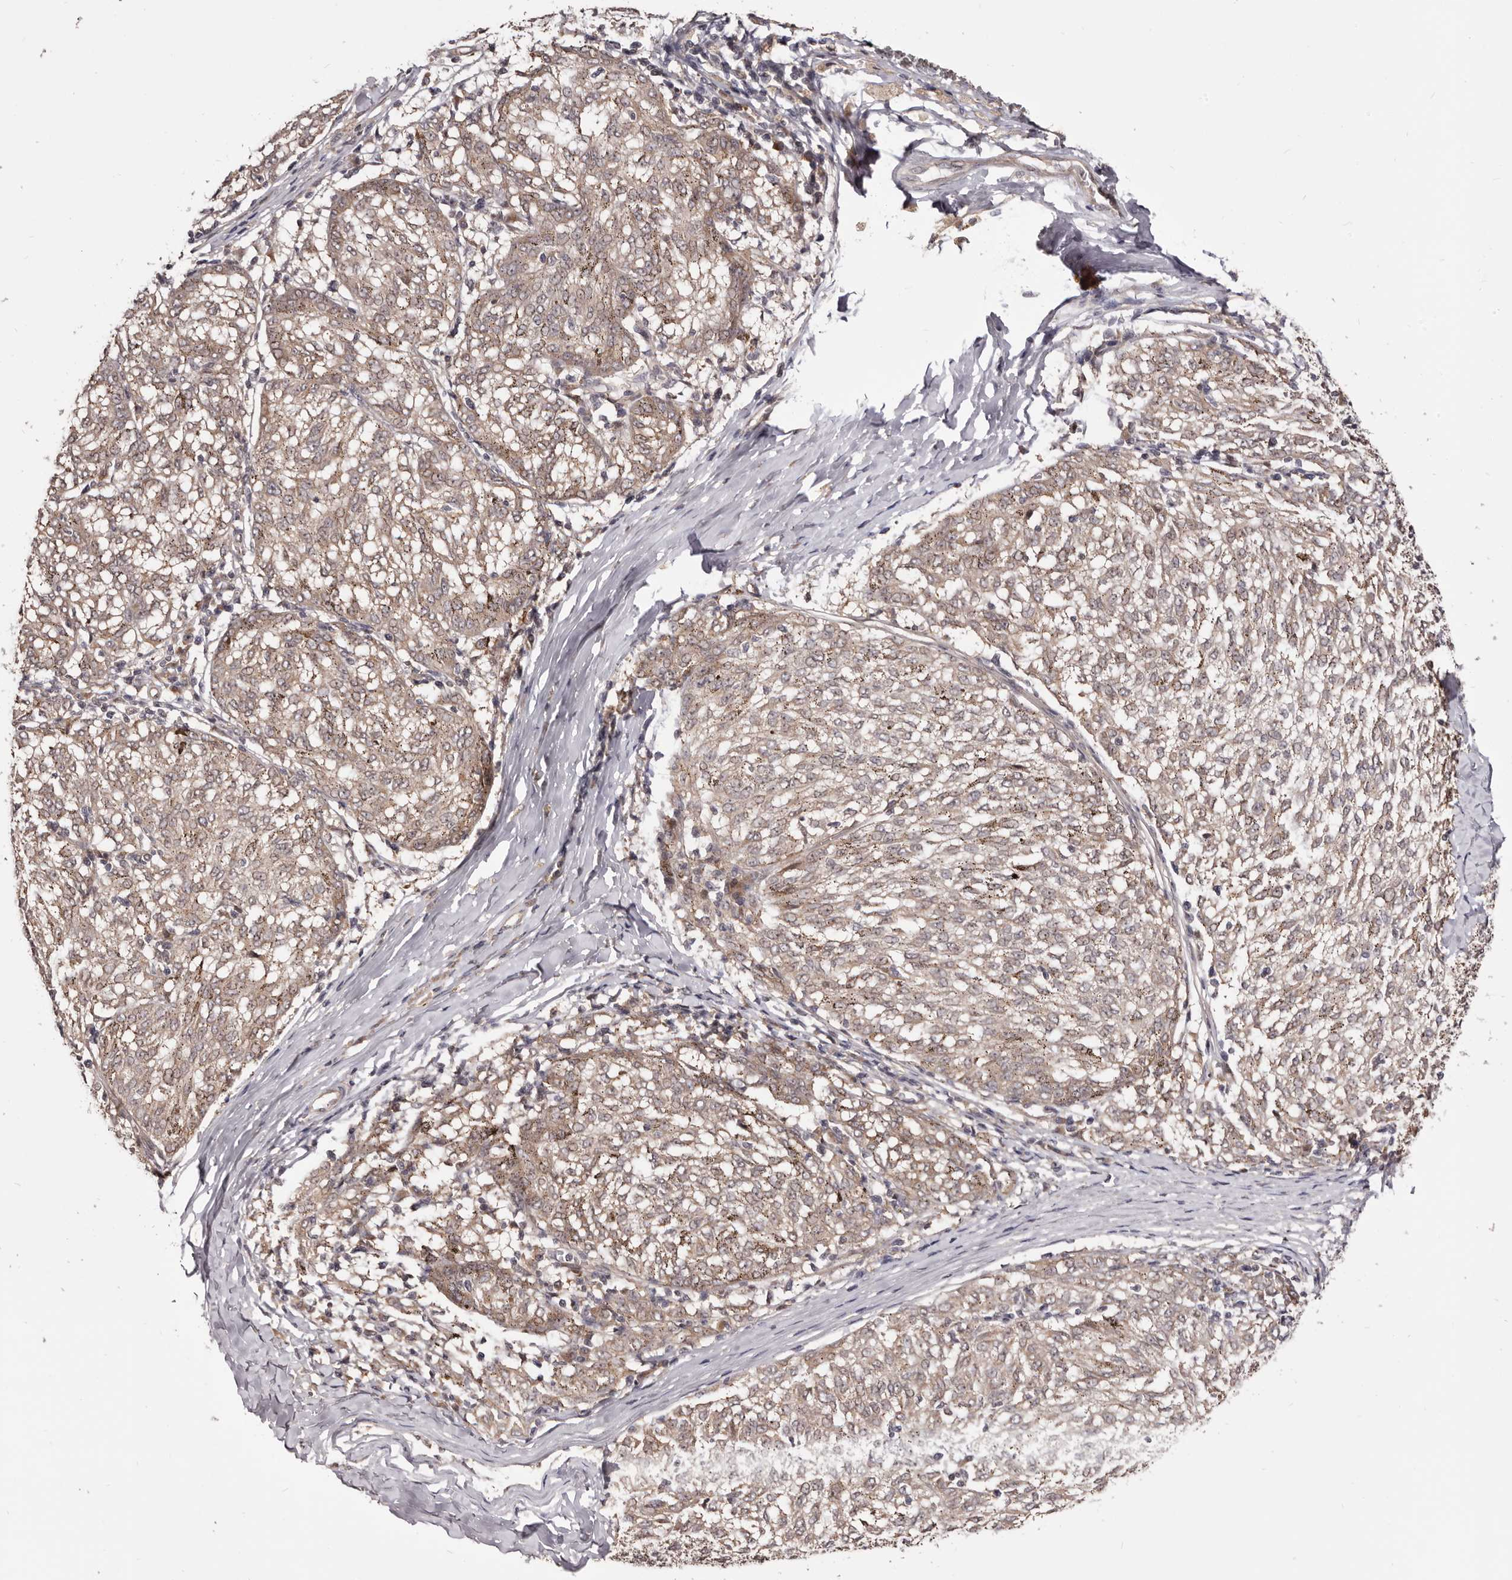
{"staining": {"intensity": "weak", "quantity": ">75%", "location": "cytoplasmic/membranous"}, "tissue": "melanoma", "cell_type": "Tumor cells", "image_type": "cancer", "snomed": [{"axis": "morphology", "description": "Malignant melanoma, NOS"}, {"axis": "topography", "description": "Skin"}], "caption": "The histopathology image exhibits a brown stain indicating the presence of a protein in the cytoplasmic/membranous of tumor cells in melanoma.", "gene": "NOL12", "patient": {"sex": "female", "age": 72}}